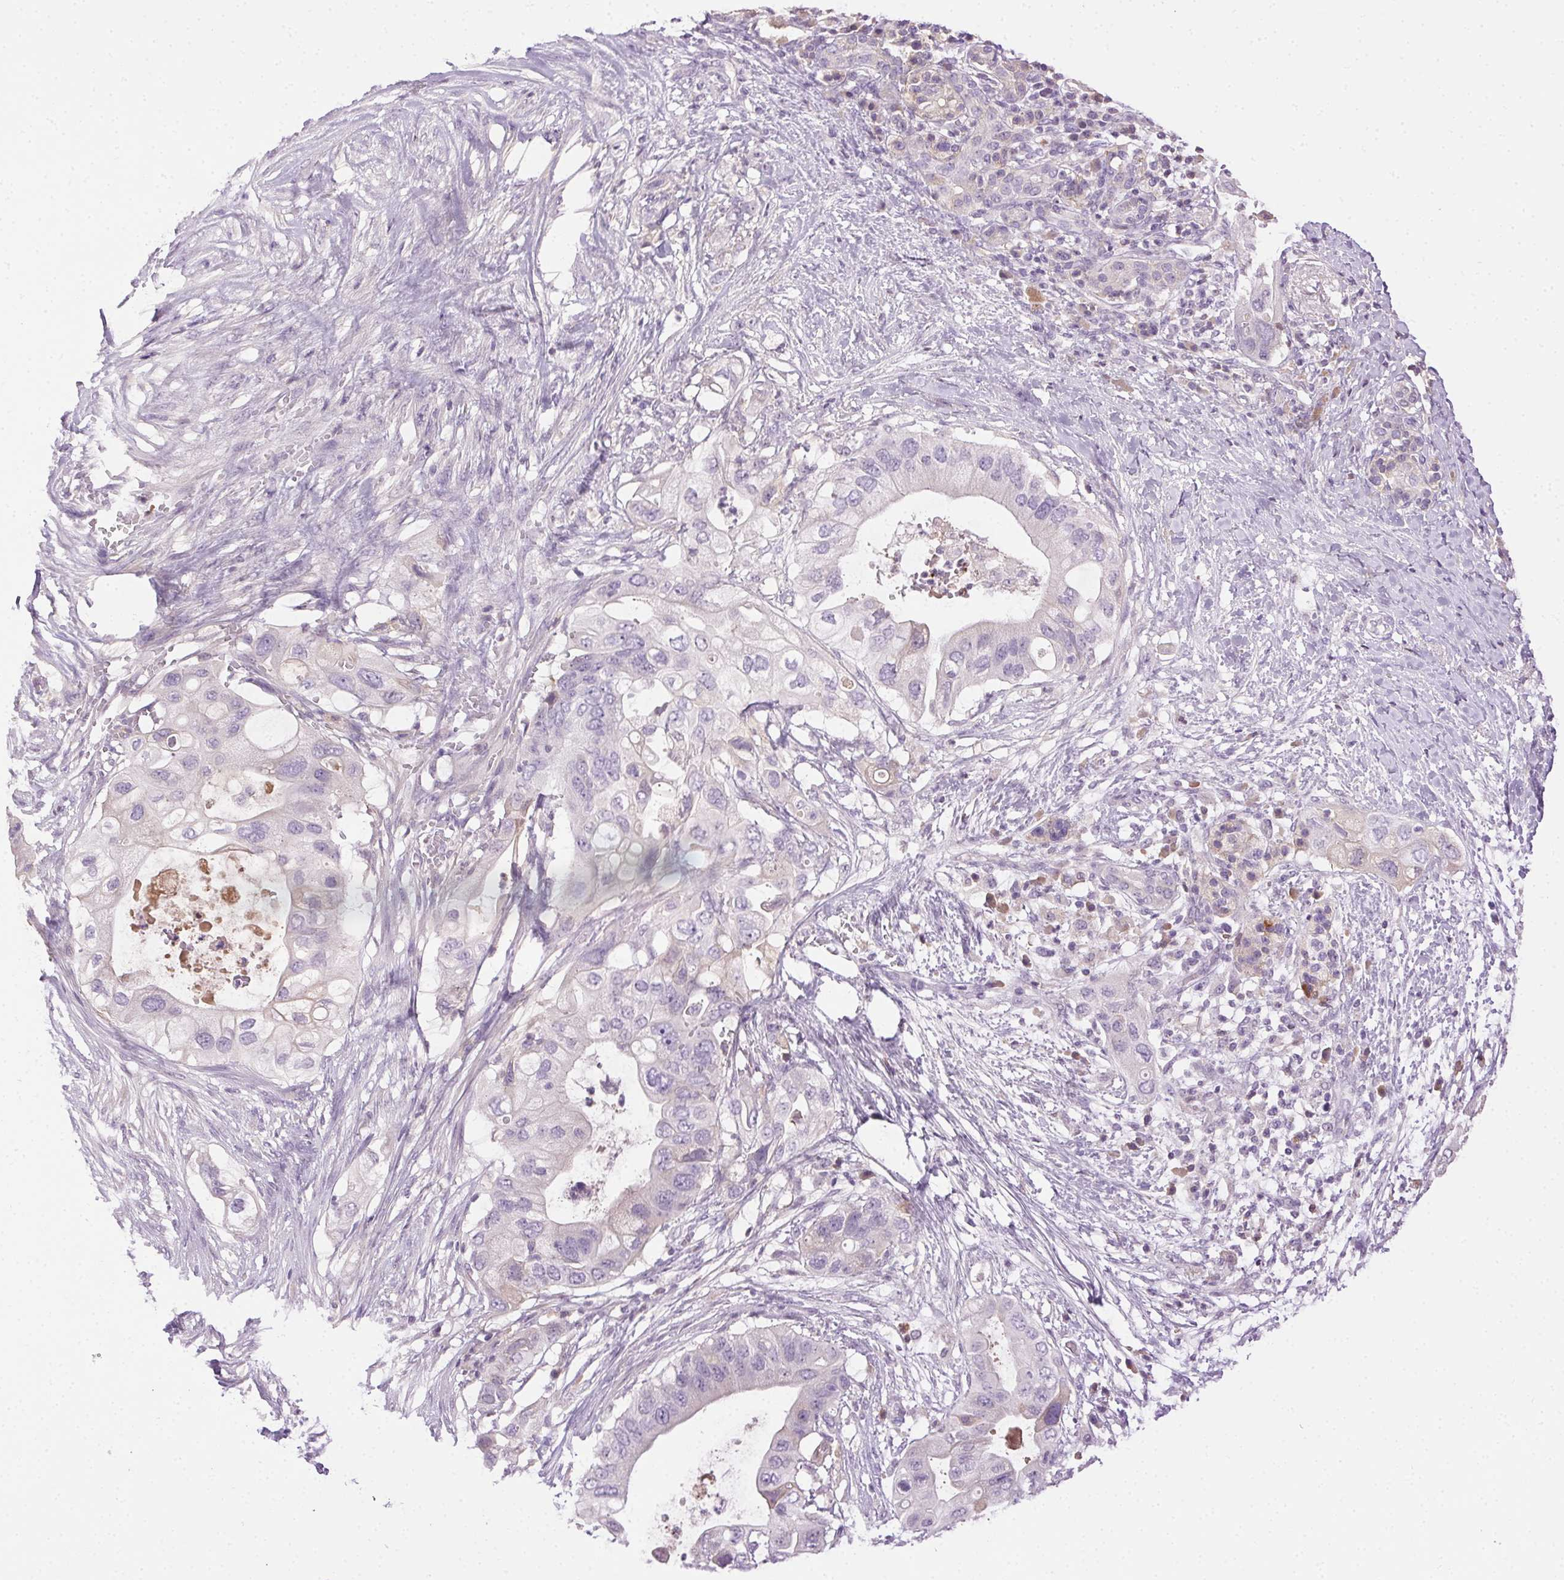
{"staining": {"intensity": "negative", "quantity": "none", "location": "none"}, "tissue": "pancreatic cancer", "cell_type": "Tumor cells", "image_type": "cancer", "snomed": [{"axis": "morphology", "description": "Adenocarcinoma, NOS"}, {"axis": "topography", "description": "Pancreas"}], "caption": "This is an immunohistochemistry (IHC) photomicrograph of adenocarcinoma (pancreatic). There is no positivity in tumor cells.", "gene": "BPIFB2", "patient": {"sex": "female", "age": 72}}